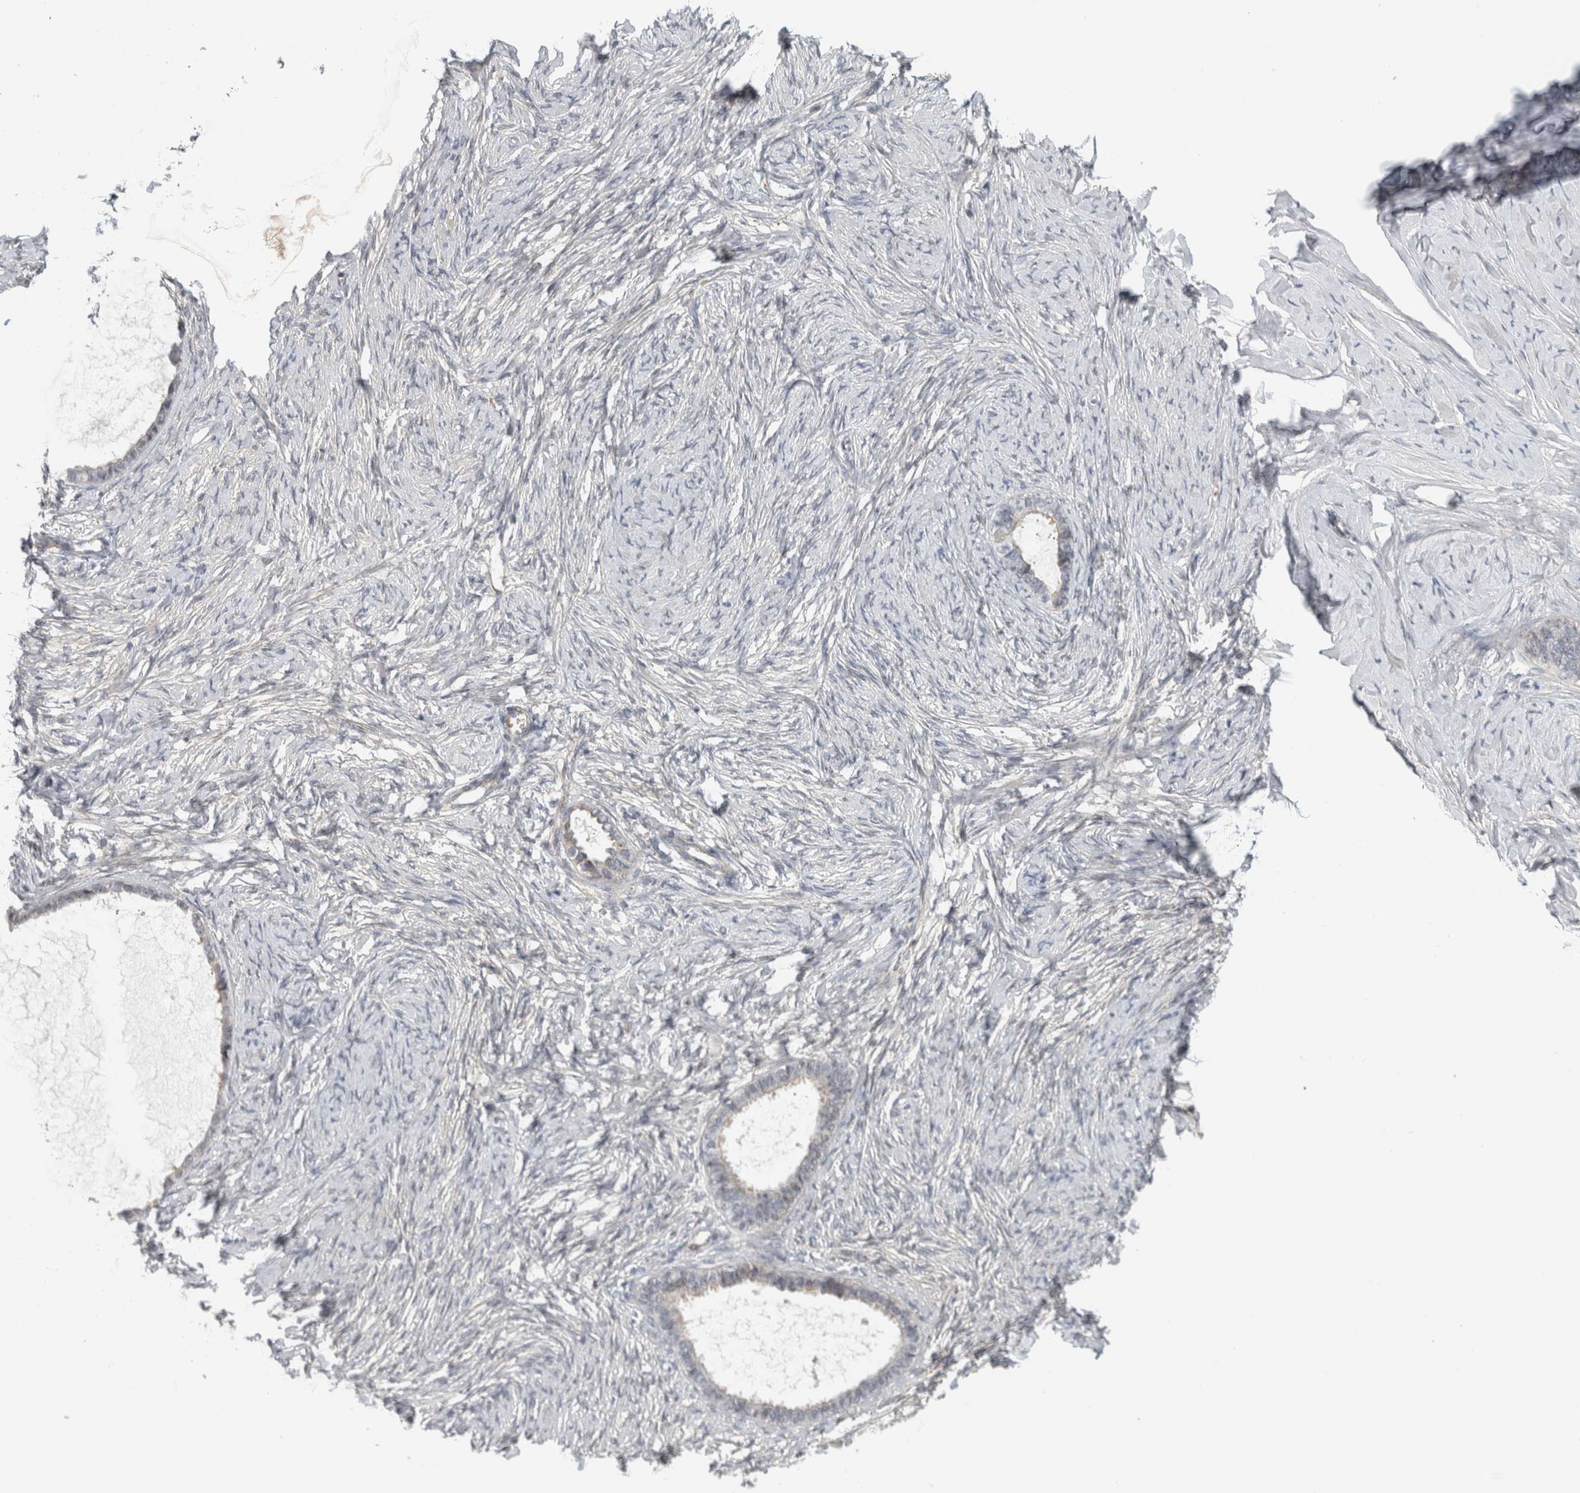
{"staining": {"intensity": "negative", "quantity": "none", "location": "none"}, "tissue": "ovarian cancer", "cell_type": "Tumor cells", "image_type": "cancer", "snomed": [{"axis": "morphology", "description": "Cystadenocarcinoma, serous, NOS"}, {"axis": "topography", "description": "Ovary"}], "caption": "Image shows no protein staining in tumor cells of ovarian cancer tissue. (DAB (3,3'-diaminobenzidine) immunohistochemistry, high magnification).", "gene": "ZNF804B", "patient": {"sex": "female", "age": 79}}